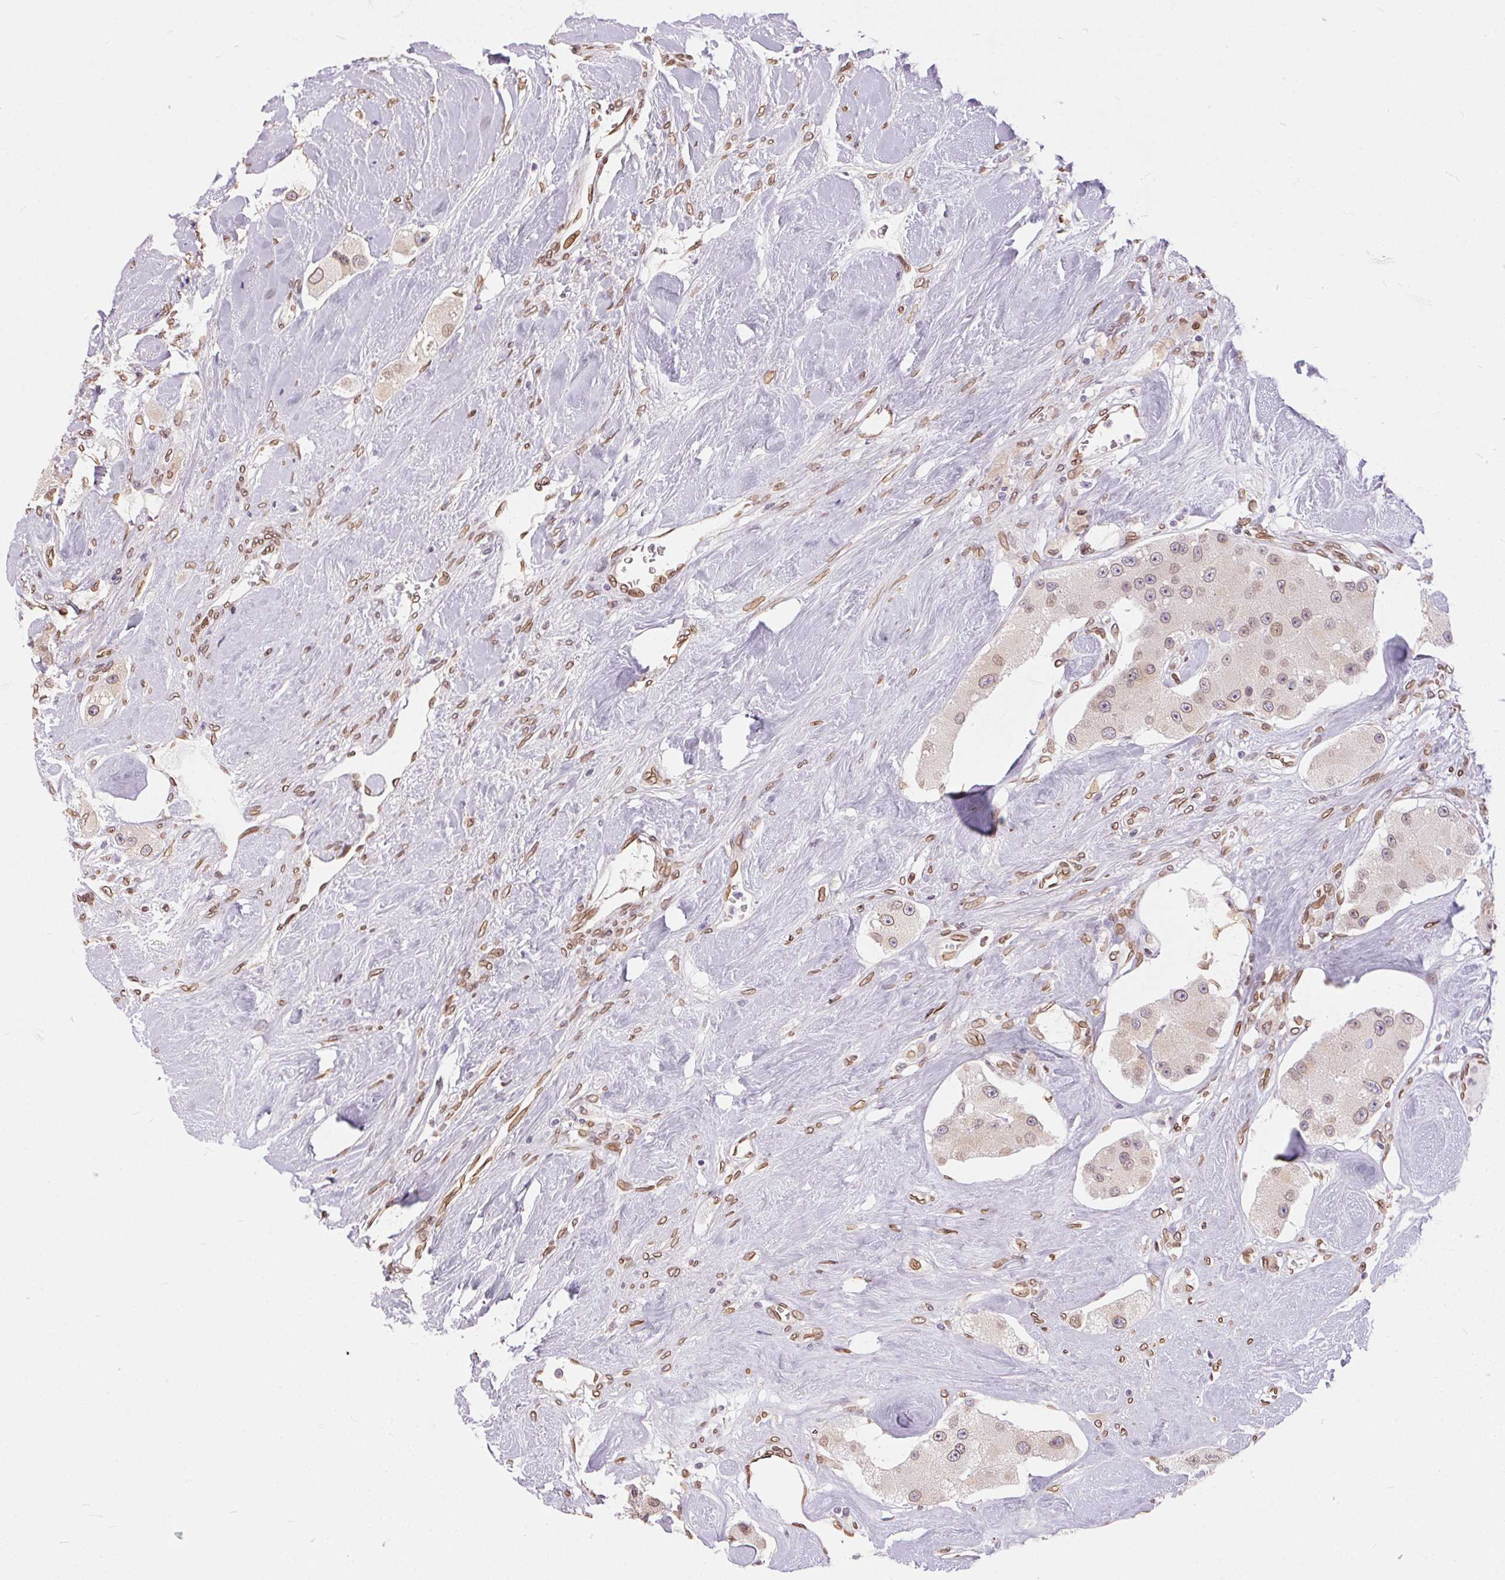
{"staining": {"intensity": "weak", "quantity": ">75%", "location": "nuclear"}, "tissue": "carcinoid", "cell_type": "Tumor cells", "image_type": "cancer", "snomed": [{"axis": "morphology", "description": "Carcinoid, malignant, NOS"}, {"axis": "topography", "description": "Pancreas"}], "caption": "Brown immunohistochemical staining in human carcinoid (malignant) demonstrates weak nuclear expression in approximately >75% of tumor cells. (DAB (3,3'-diaminobenzidine) IHC with brightfield microscopy, high magnification).", "gene": "TMEM175", "patient": {"sex": "male", "age": 41}}